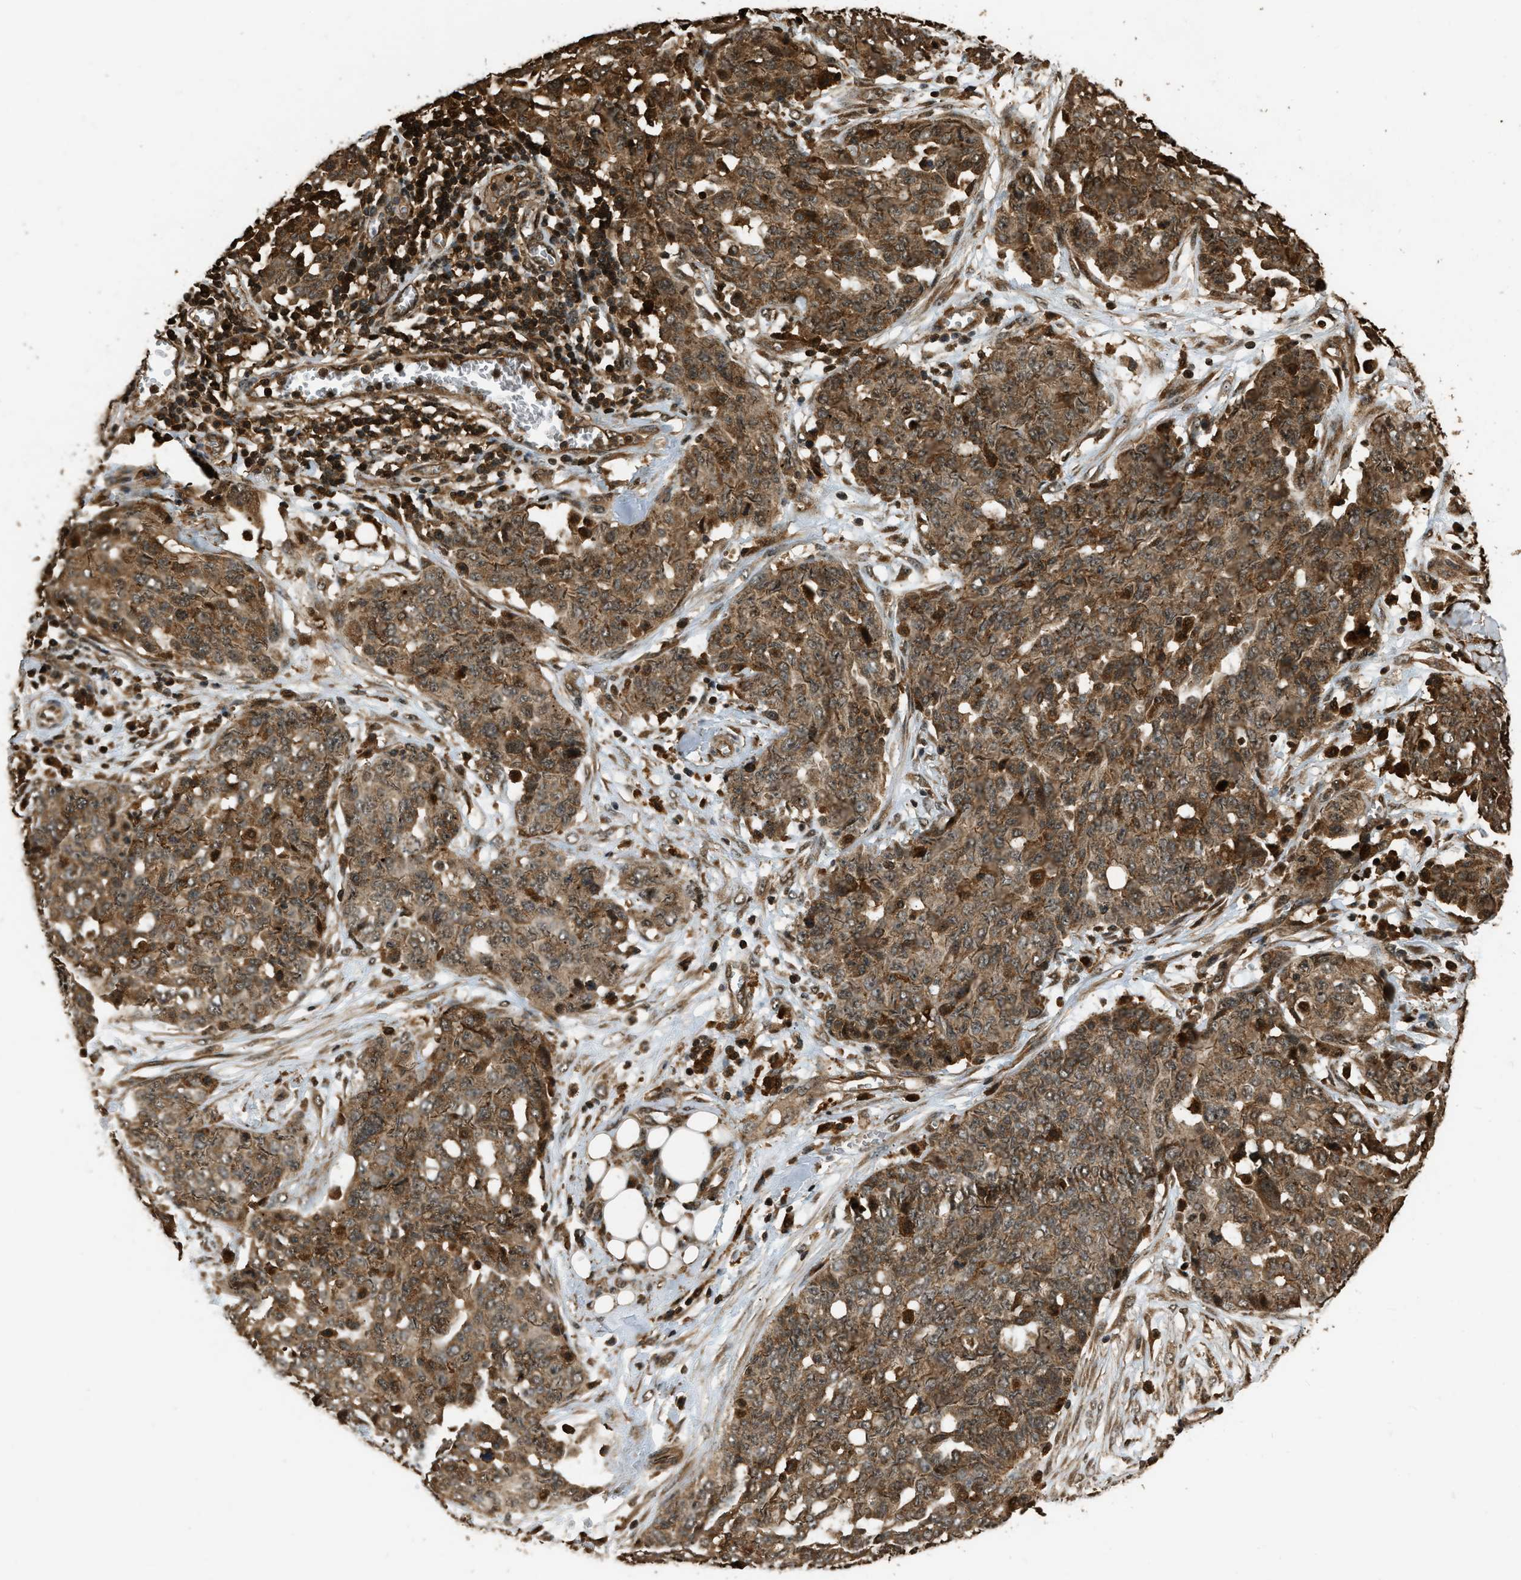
{"staining": {"intensity": "weak", "quantity": ">75%", "location": "cytoplasmic/membranous"}, "tissue": "ovarian cancer", "cell_type": "Tumor cells", "image_type": "cancer", "snomed": [{"axis": "morphology", "description": "Cystadenocarcinoma, serous, NOS"}, {"axis": "topography", "description": "Soft tissue"}, {"axis": "topography", "description": "Ovary"}], "caption": "A brown stain highlights weak cytoplasmic/membranous staining of a protein in human serous cystadenocarcinoma (ovarian) tumor cells.", "gene": "RAP2A", "patient": {"sex": "female", "age": 57}}